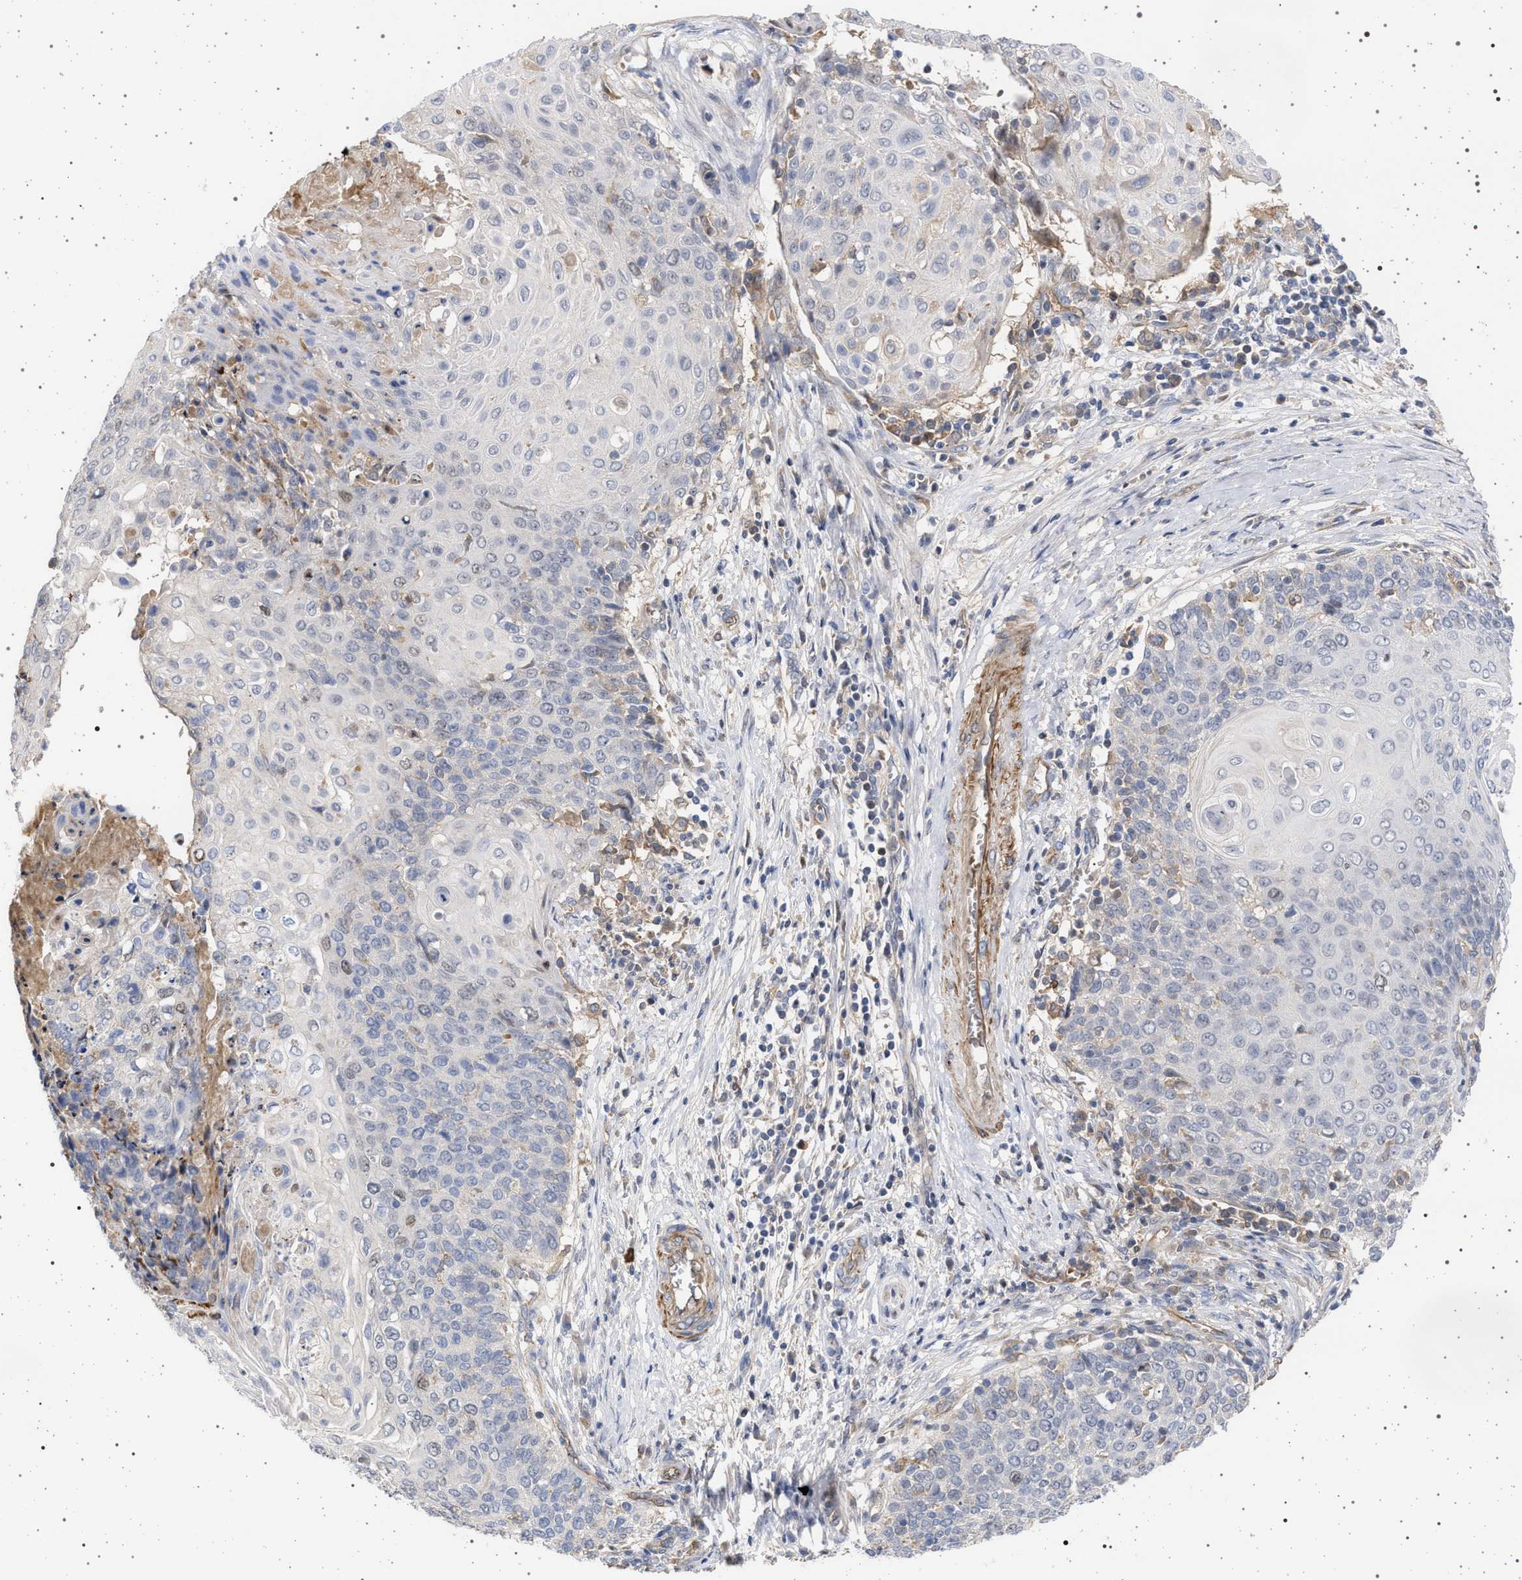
{"staining": {"intensity": "negative", "quantity": "none", "location": "none"}, "tissue": "cervical cancer", "cell_type": "Tumor cells", "image_type": "cancer", "snomed": [{"axis": "morphology", "description": "Squamous cell carcinoma, NOS"}, {"axis": "topography", "description": "Cervix"}], "caption": "Histopathology image shows no protein positivity in tumor cells of cervical squamous cell carcinoma tissue.", "gene": "RBM48", "patient": {"sex": "female", "age": 39}}